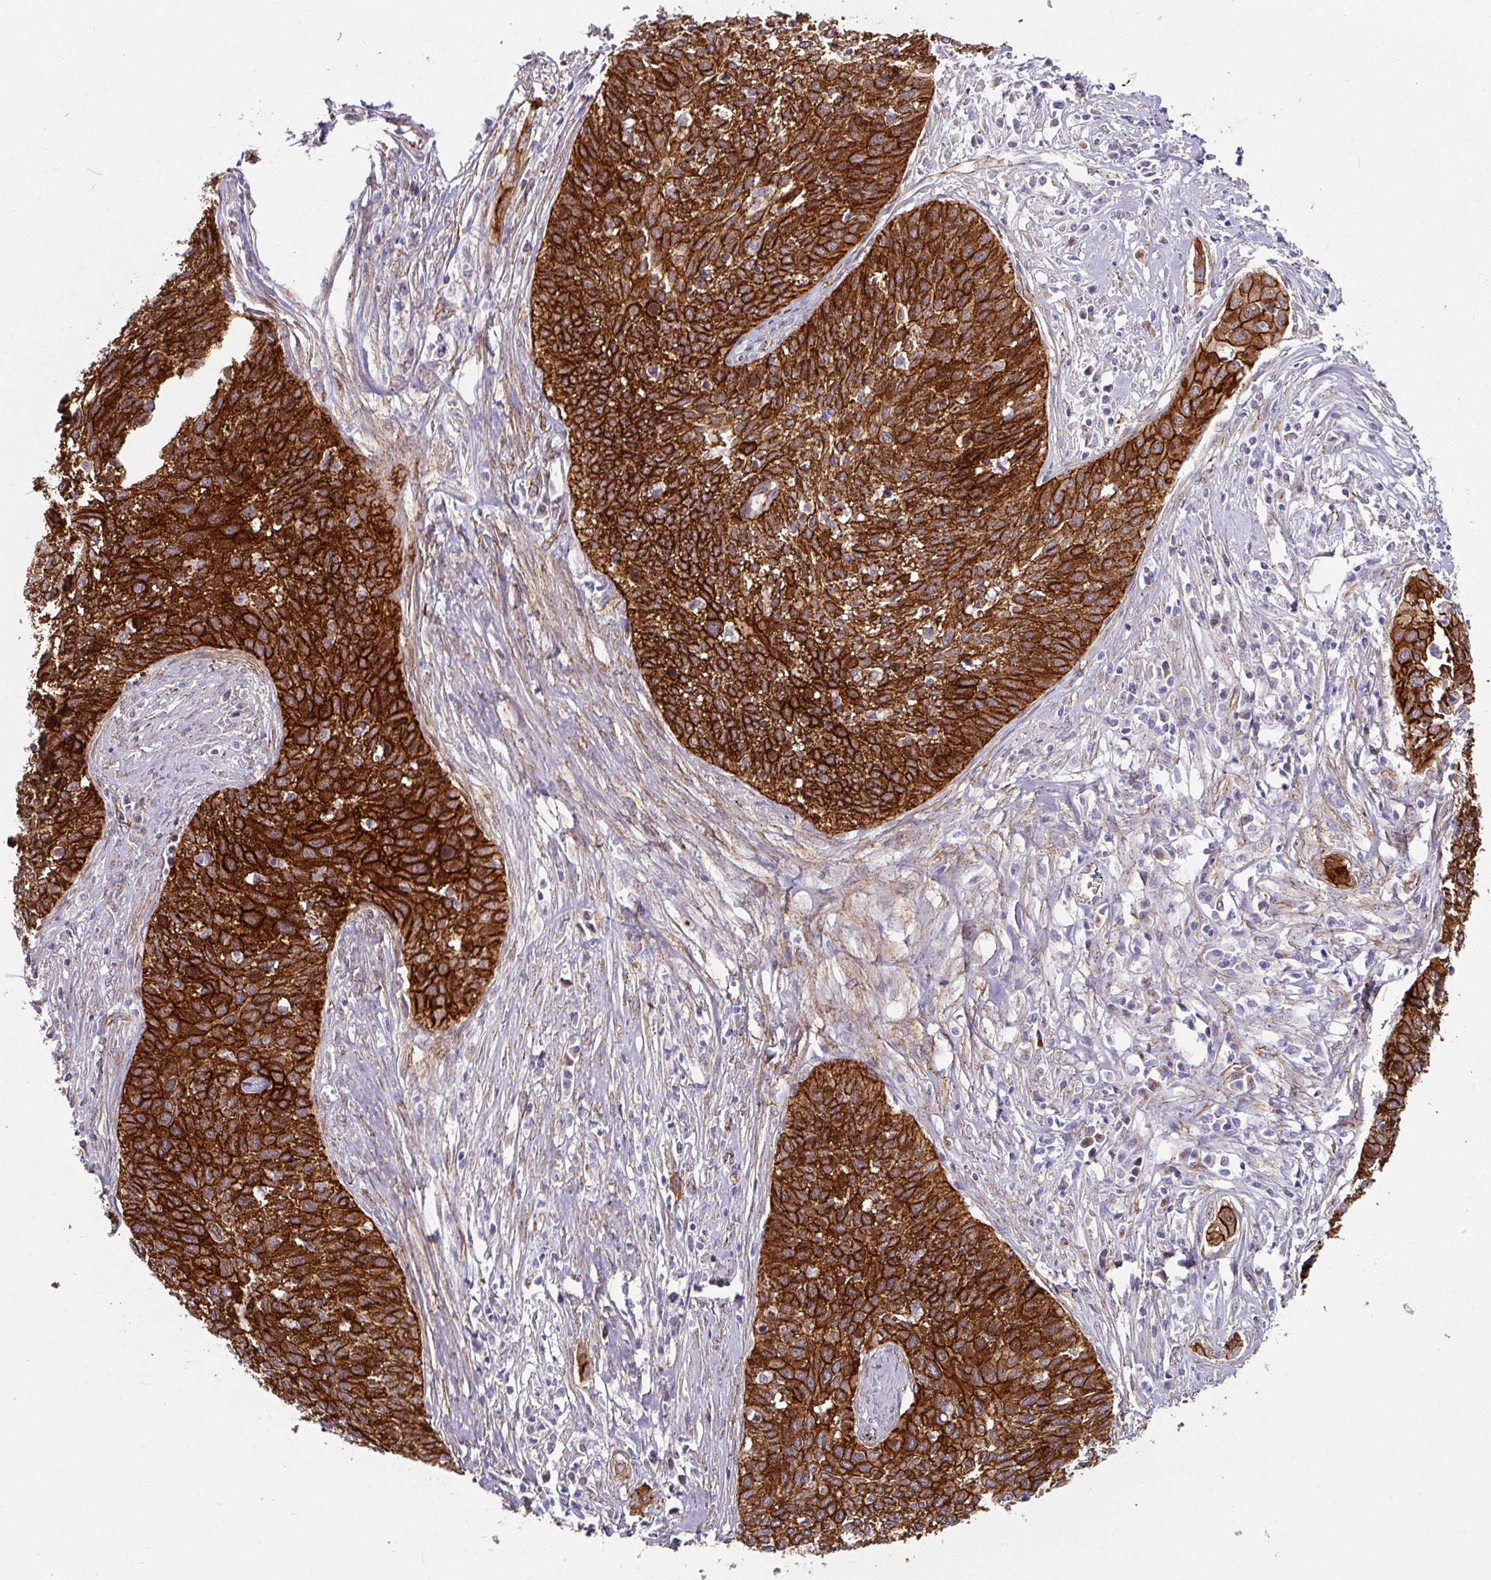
{"staining": {"intensity": "strong", "quantity": ">75%", "location": "cytoplasmic/membranous"}, "tissue": "cervical cancer", "cell_type": "Tumor cells", "image_type": "cancer", "snomed": [{"axis": "morphology", "description": "Squamous cell carcinoma, NOS"}, {"axis": "topography", "description": "Cervix"}], "caption": "Tumor cells reveal high levels of strong cytoplasmic/membranous positivity in about >75% of cells in human cervical cancer.", "gene": "JUP", "patient": {"sex": "female", "age": 34}}